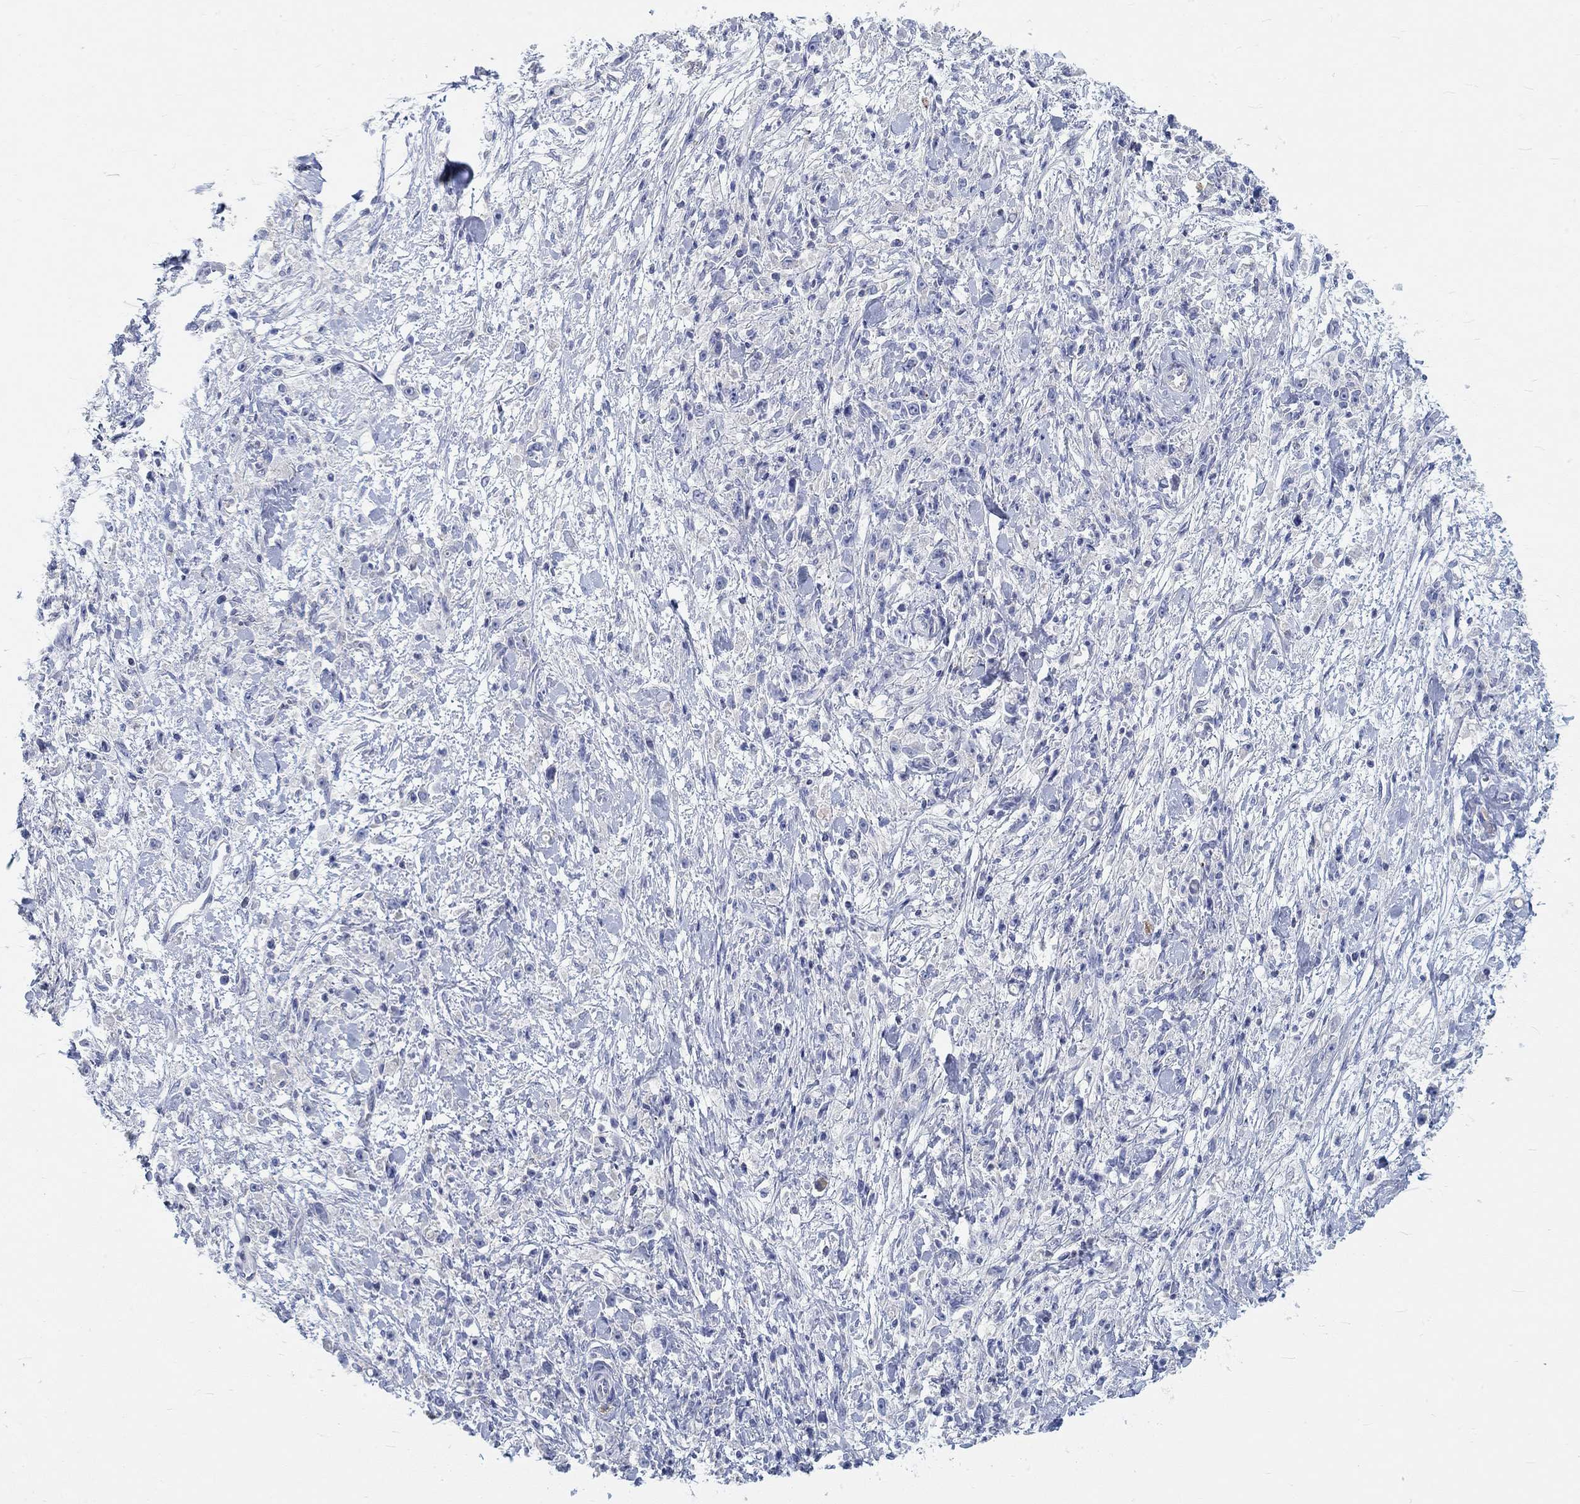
{"staining": {"intensity": "negative", "quantity": "none", "location": "none"}, "tissue": "stomach cancer", "cell_type": "Tumor cells", "image_type": "cancer", "snomed": [{"axis": "morphology", "description": "Adenocarcinoma, NOS"}, {"axis": "topography", "description": "Stomach"}], "caption": "The photomicrograph shows no significant positivity in tumor cells of stomach adenocarcinoma.", "gene": "NAV3", "patient": {"sex": "female", "age": 59}}